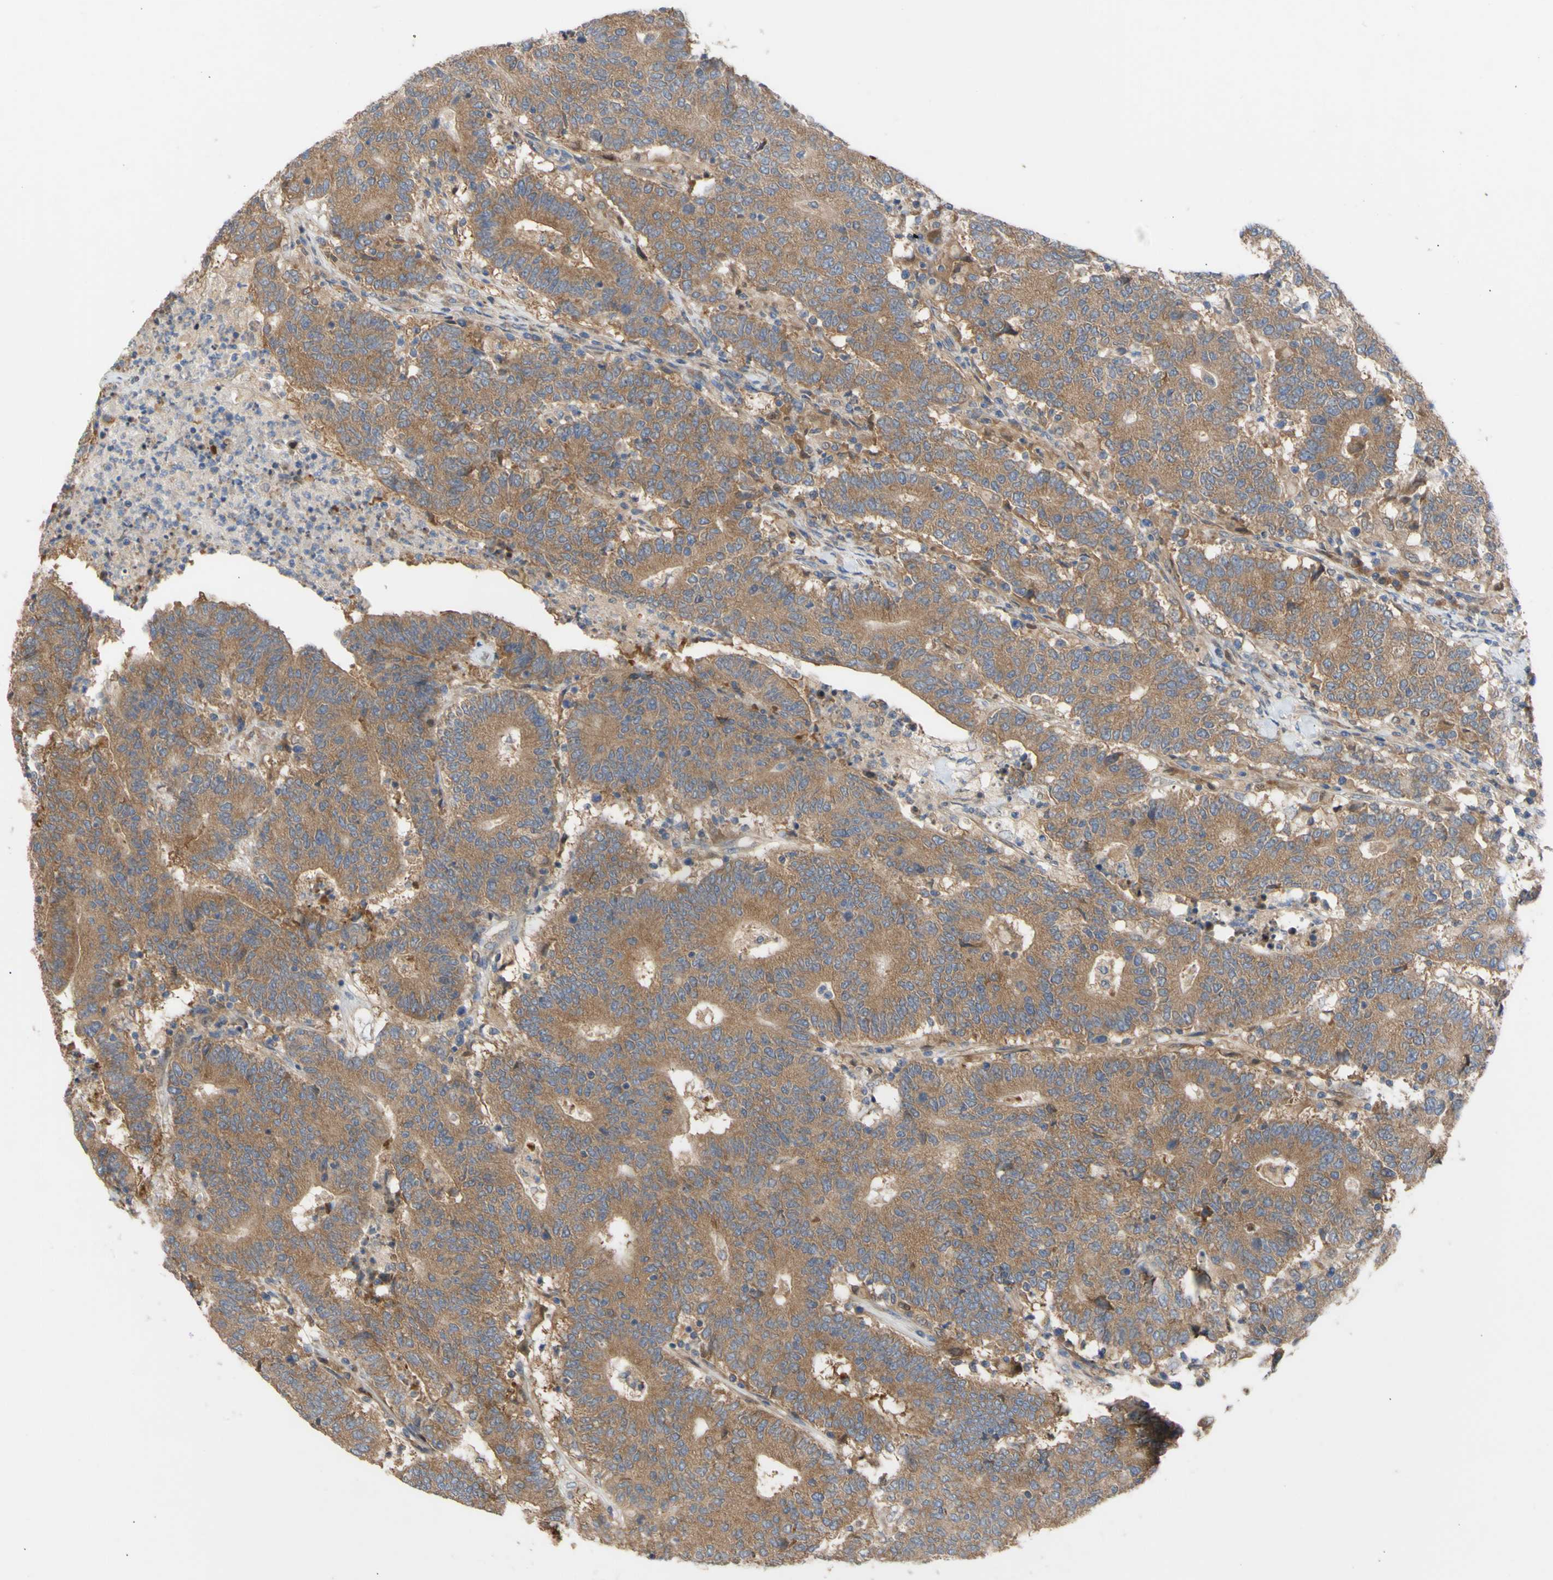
{"staining": {"intensity": "moderate", "quantity": ">75%", "location": "cytoplasmic/membranous"}, "tissue": "colorectal cancer", "cell_type": "Tumor cells", "image_type": "cancer", "snomed": [{"axis": "morphology", "description": "Normal tissue, NOS"}, {"axis": "morphology", "description": "Adenocarcinoma, NOS"}, {"axis": "topography", "description": "Colon"}], "caption": "Moderate cytoplasmic/membranous protein positivity is present in about >75% of tumor cells in colorectal adenocarcinoma.", "gene": "EIF2S3", "patient": {"sex": "female", "age": 75}}